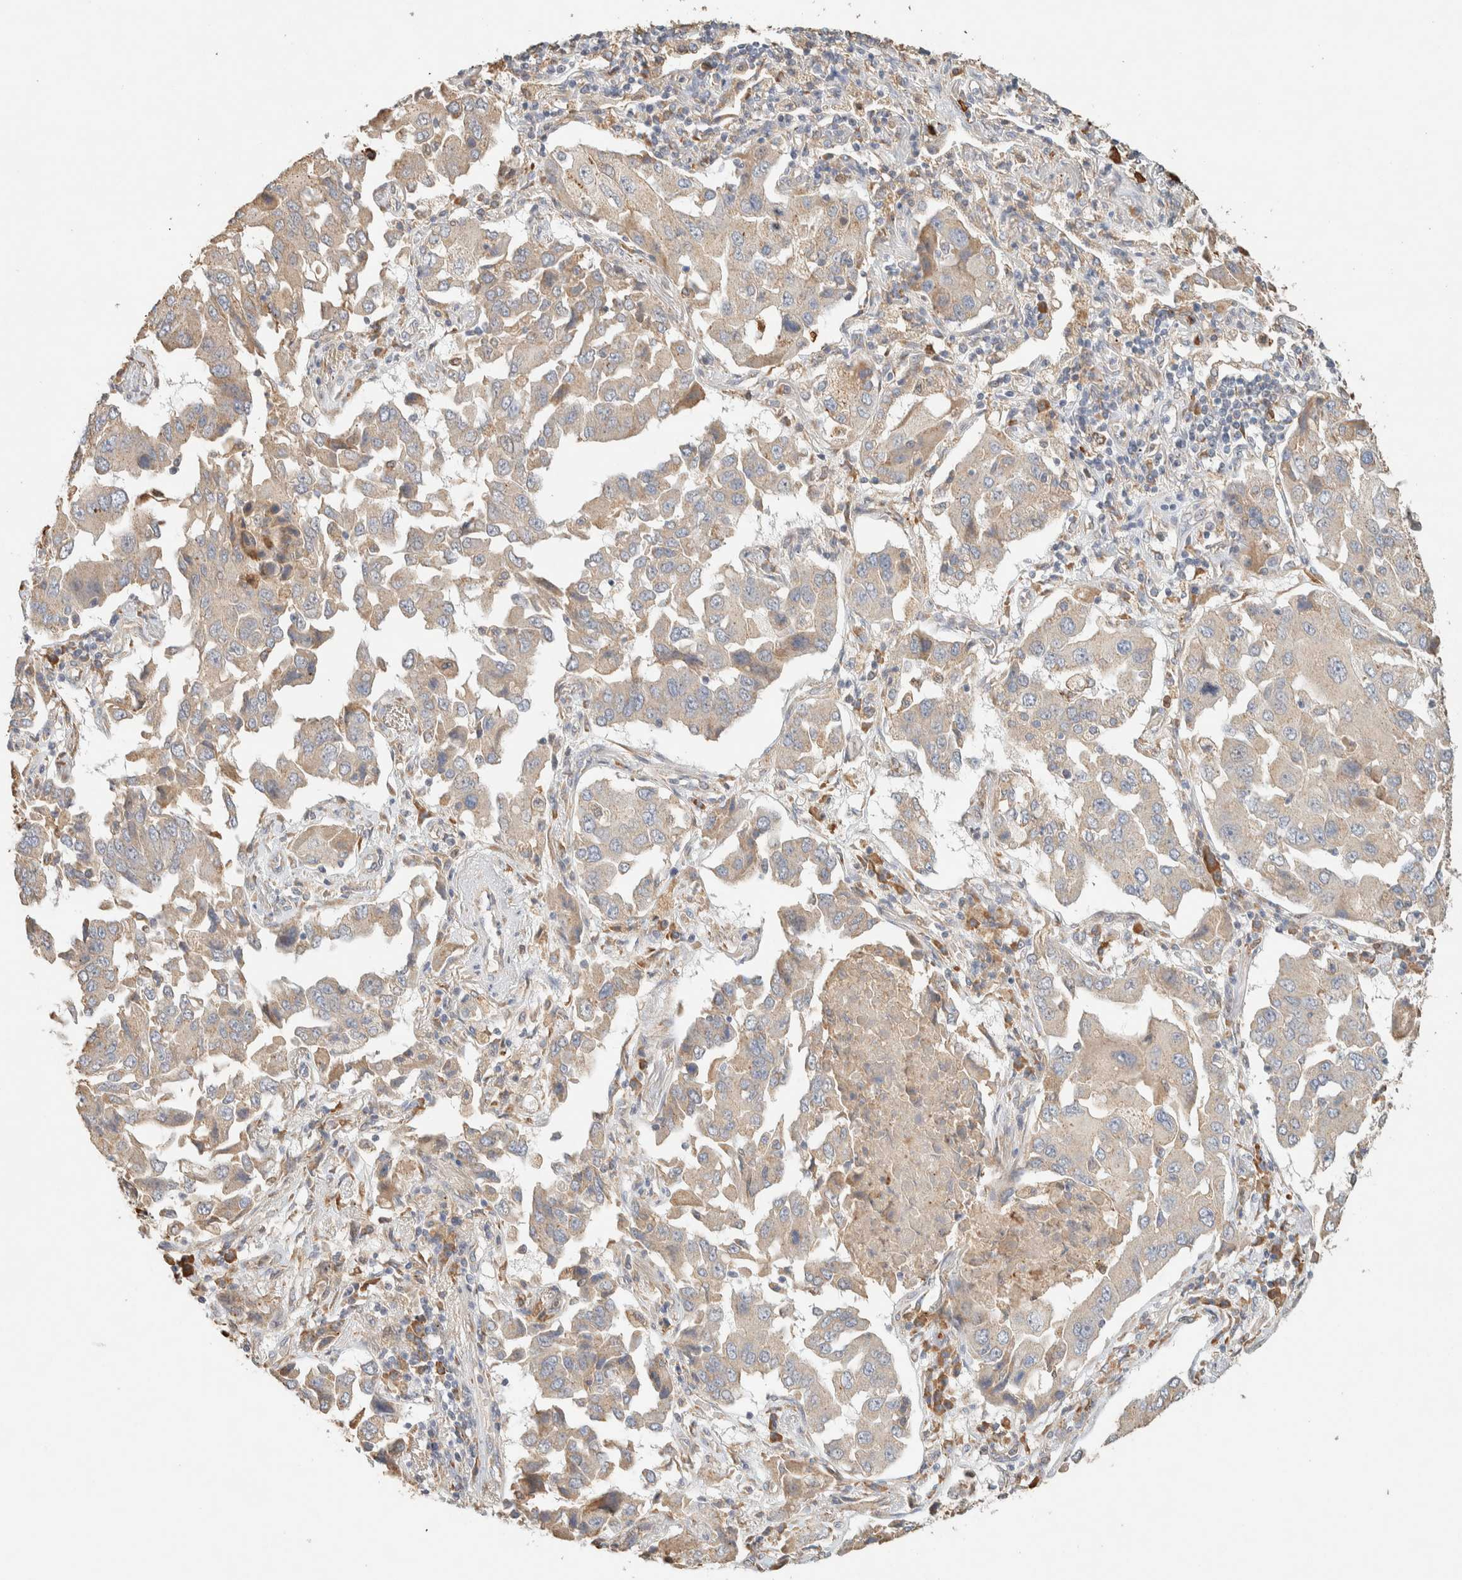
{"staining": {"intensity": "weak", "quantity": ">75%", "location": "cytoplasmic/membranous"}, "tissue": "lung cancer", "cell_type": "Tumor cells", "image_type": "cancer", "snomed": [{"axis": "morphology", "description": "Adenocarcinoma, NOS"}, {"axis": "topography", "description": "Lung"}], "caption": "Protein expression analysis of lung adenocarcinoma displays weak cytoplasmic/membranous expression in approximately >75% of tumor cells.", "gene": "TTC3", "patient": {"sex": "female", "age": 65}}